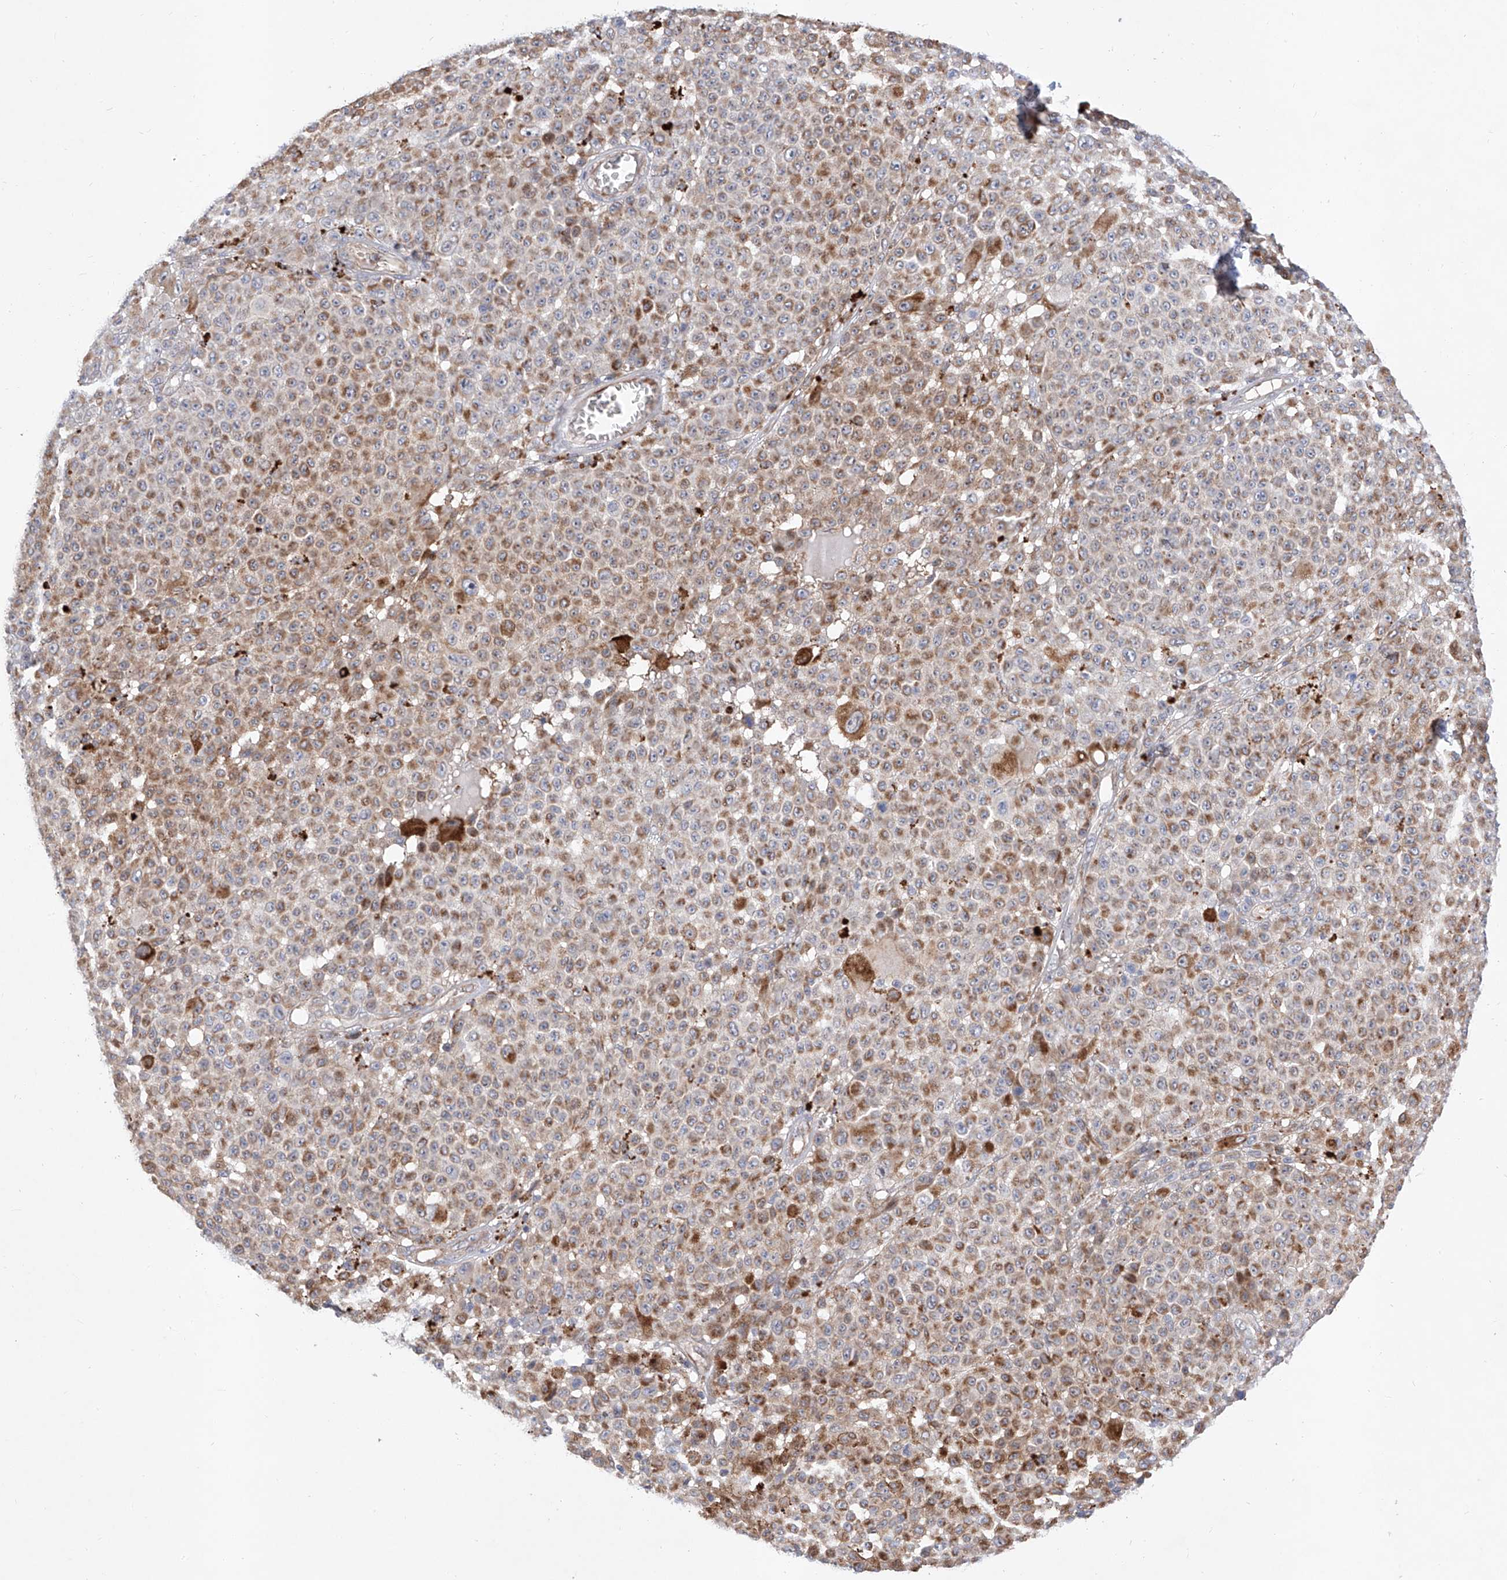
{"staining": {"intensity": "moderate", "quantity": "25%-75%", "location": "cytoplasmic/membranous"}, "tissue": "melanoma", "cell_type": "Tumor cells", "image_type": "cancer", "snomed": [{"axis": "morphology", "description": "Malignant melanoma, NOS"}, {"axis": "topography", "description": "Skin"}], "caption": "Immunohistochemical staining of human melanoma demonstrates medium levels of moderate cytoplasmic/membranous staining in about 25%-75% of tumor cells.", "gene": "FUCA2", "patient": {"sex": "female", "age": 94}}